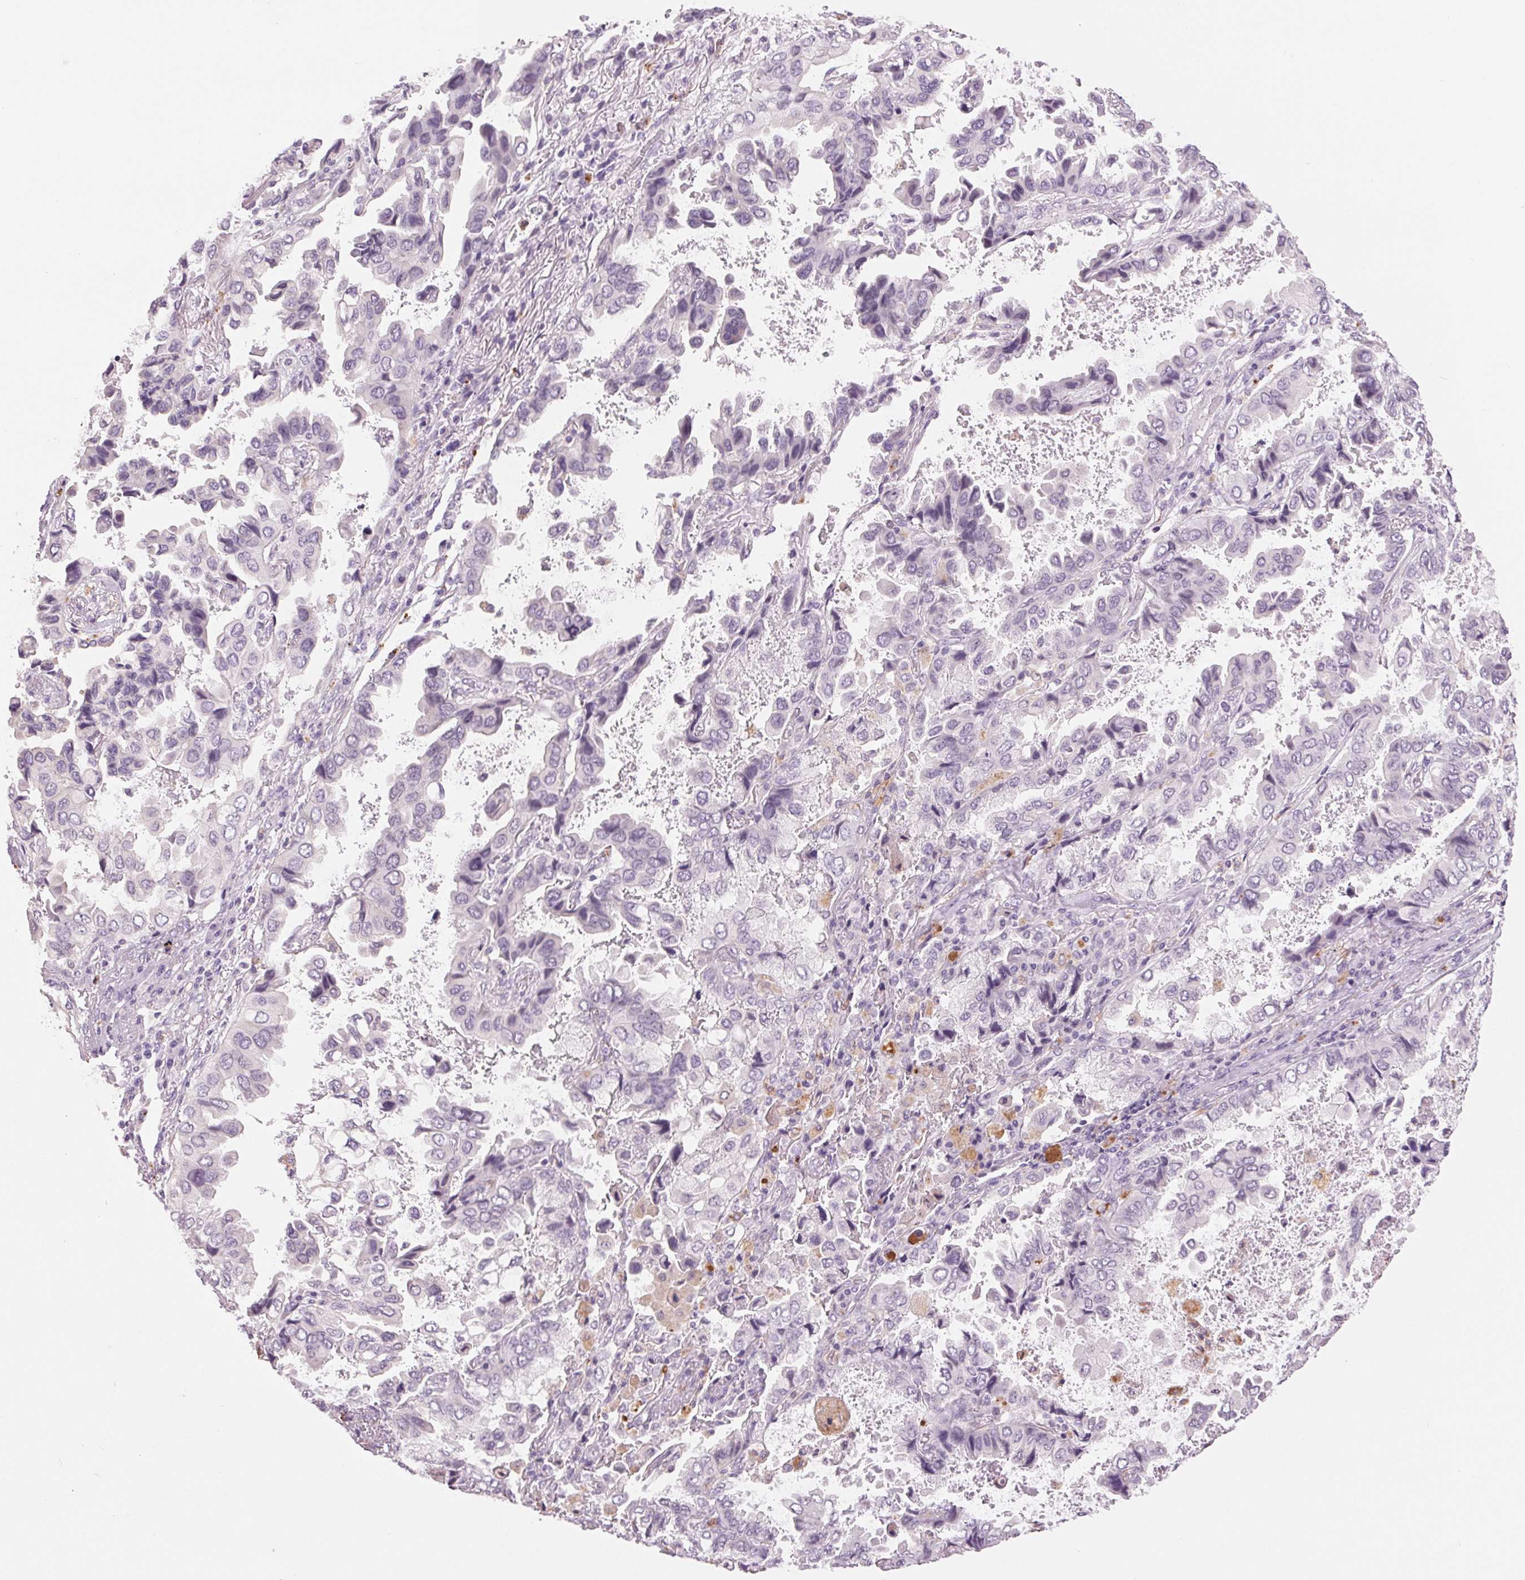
{"staining": {"intensity": "negative", "quantity": "none", "location": "none"}, "tissue": "lung cancer", "cell_type": "Tumor cells", "image_type": "cancer", "snomed": [{"axis": "morphology", "description": "Aneuploidy"}, {"axis": "morphology", "description": "Adenocarcinoma, NOS"}, {"axis": "morphology", "description": "Adenocarcinoma, metastatic, NOS"}, {"axis": "topography", "description": "Lymph node"}, {"axis": "topography", "description": "Lung"}], "caption": "High power microscopy micrograph of an immunohistochemistry histopathology image of lung adenocarcinoma, revealing no significant expression in tumor cells.", "gene": "MPO", "patient": {"sex": "female", "age": 48}}